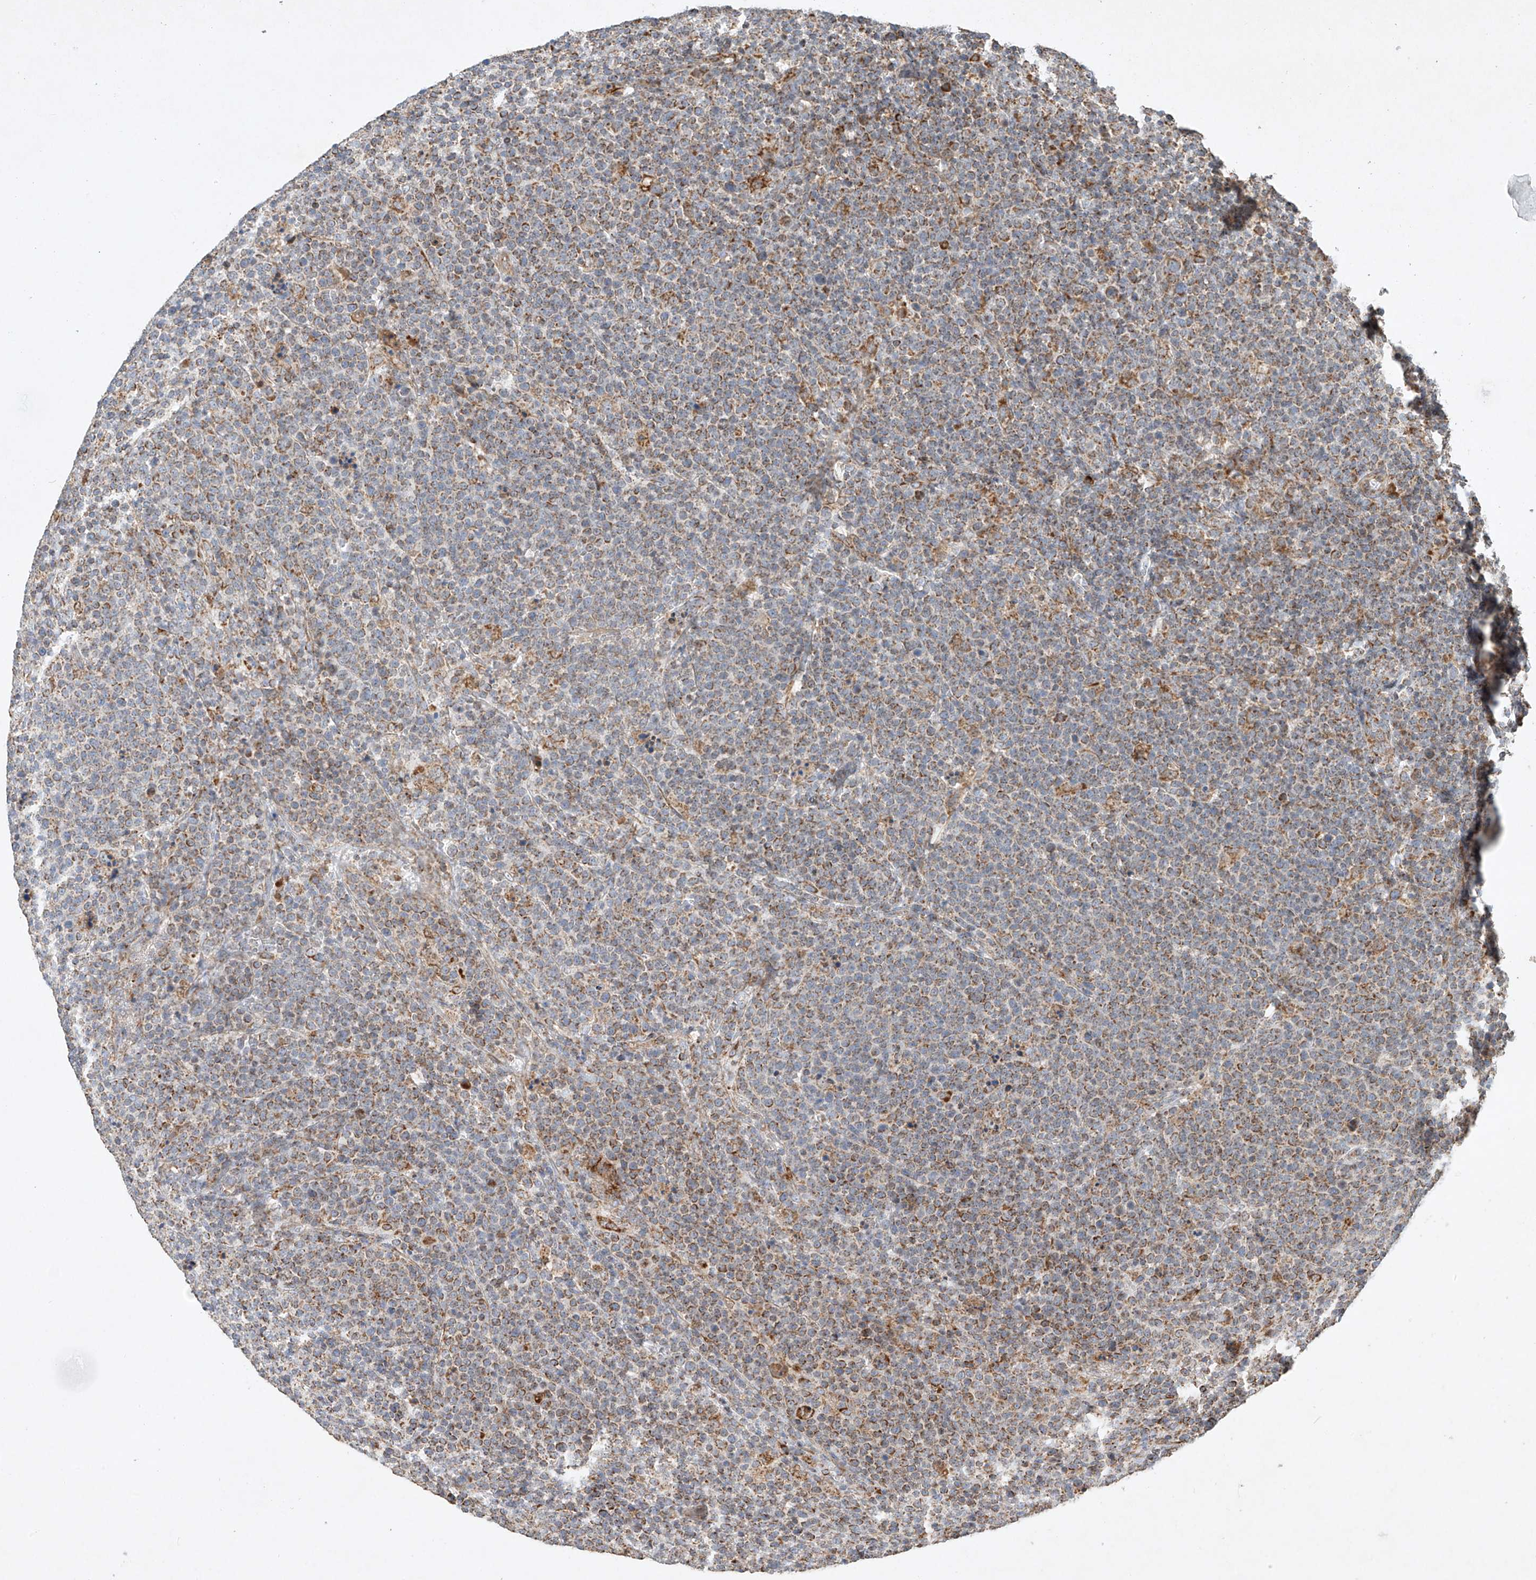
{"staining": {"intensity": "moderate", "quantity": ">75%", "location": "cytoplasmic/membranous"}, "tissue": "lymphoma", "cell_type": "Tumor cells", "image_type": "cancer", "snomed": [{"axis": "morphology", "description": "Malignant lymphoma, non-Hodgkin's type, High grade"}, {"axis": "topography", "description": "Lymph node"}], "caption": "Tumor cells reveal medium levels of moderate cytoplasmic/membranous positivity in about >75% of cells in human lymphoma. The staining was performed using DAB (3,3'-diaminobenzidine), with brown indicating positive protein expression. Nuclei are stained blue with hematoxylin.", "gene": "SEMA3B", "patient": {"sex": "male", "age": 61}}